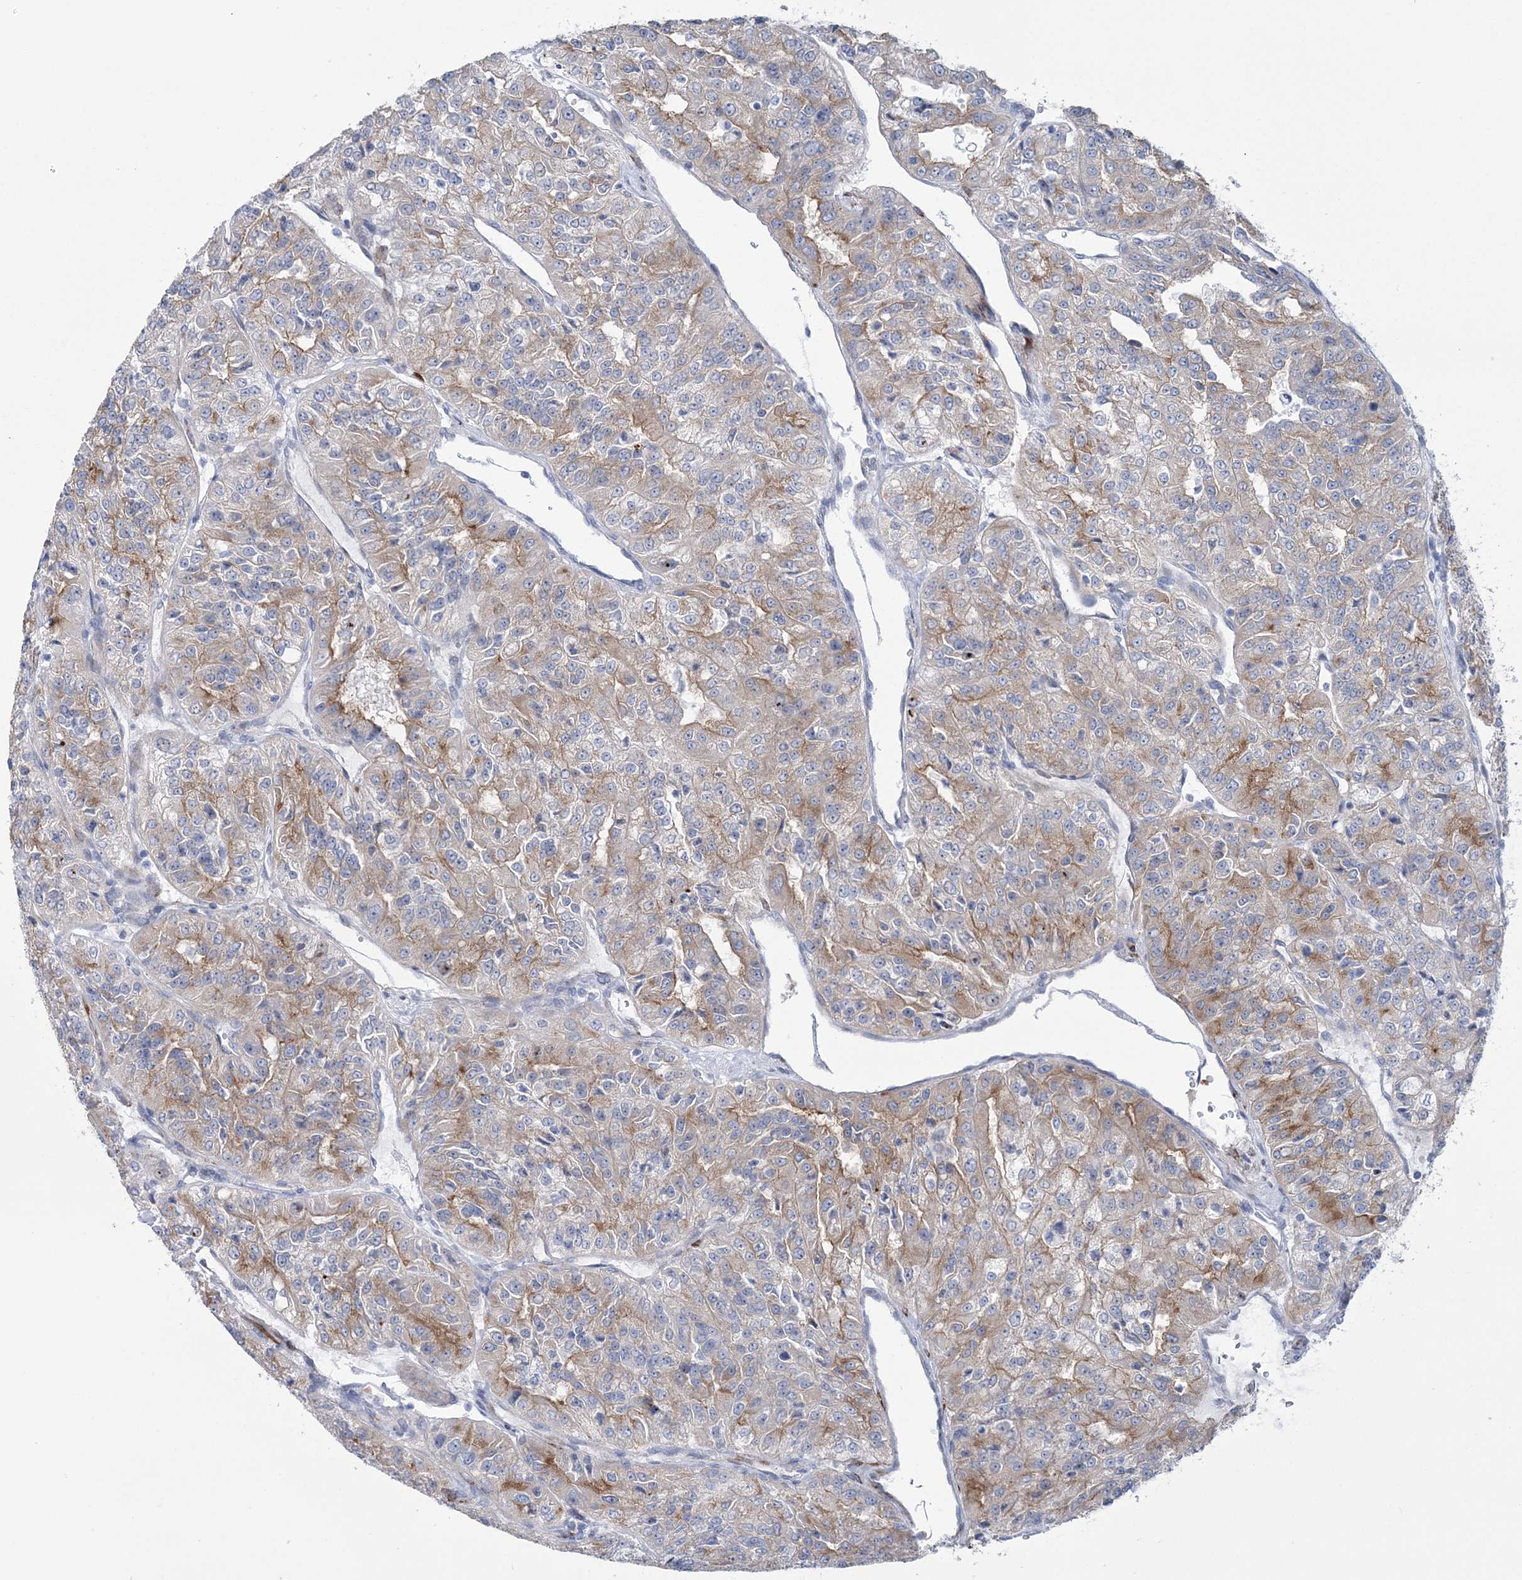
{"staining": {"intensity": "weak", "quantity": "25%-75%", "location": "cytoplasmic/membranous"}, "tissue": "renal cancer", "cell_type": "Tumor cells", "image_type": "cancer", "snomed": [{"axis": "morphology", "description": "Adenocarcinoma, NOS"}, {"axis": "topography", "description": "Kidney"}], "caption": "This photomicrograph exhibits IHC staining of human adenocarcinoma (renal), with low weak cytoplasmic/membranous expression in about 25%-75% of tumor cells.", "gene": "RAB11FIP5", "patient": {"sex": "female", "age": 63}}